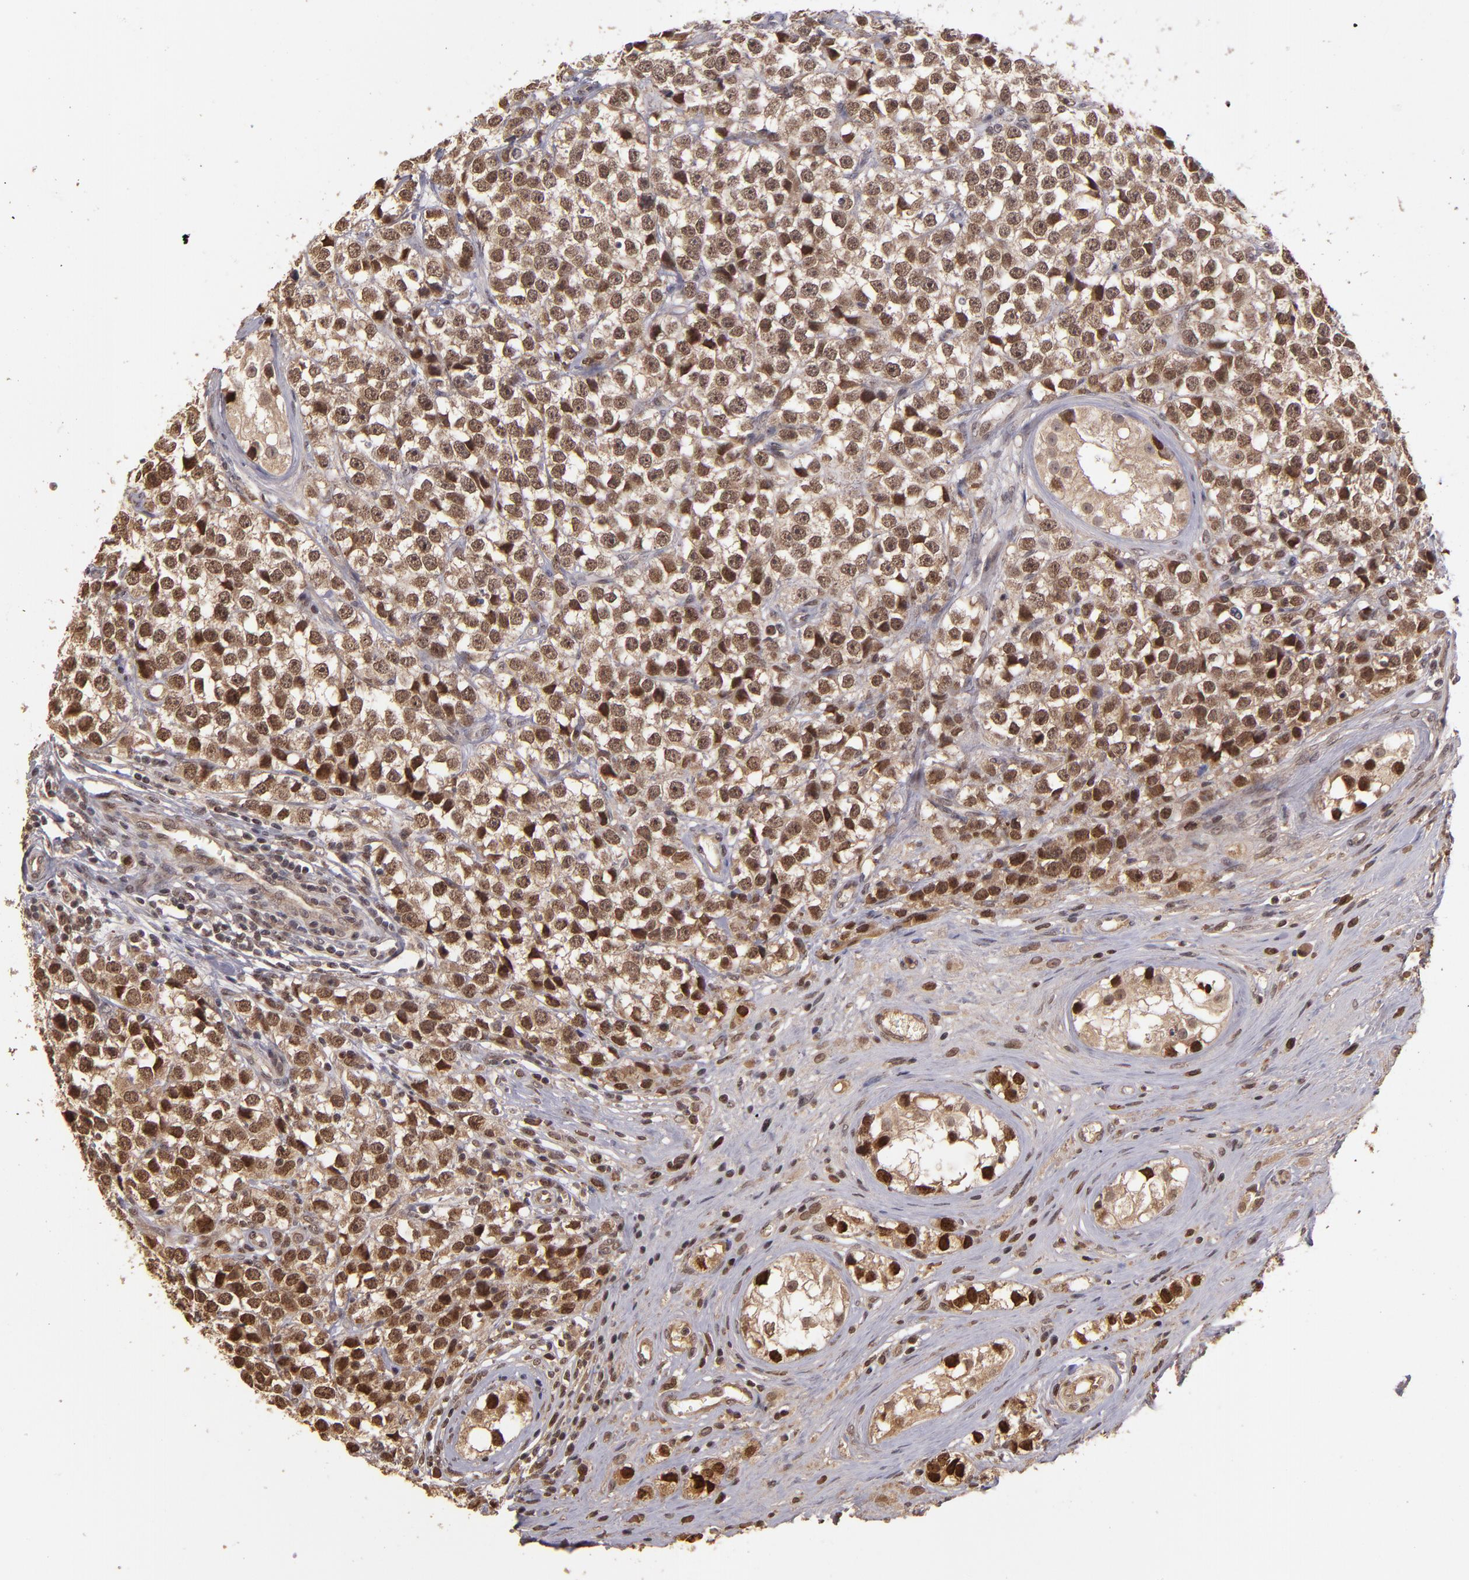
{"staining": {"intensity": "strong", "quantity": ">75%", "location": "nuclear"}, "tissue": "testis cancer", "cell_type": "Tumor cells", "image_type": "cancer", "snomed": [{"axis": "morphology", "description": "Seminoma, NOS"}, {"axis": "topography", "description": "Testis"}], "caption": "This is an image of IHC staining of testis seminoma, which shows strong positivity in the nuclear of tumor cells.", "gene": "ABHD12B", "patient": {"sex": "male", "age": 25}}